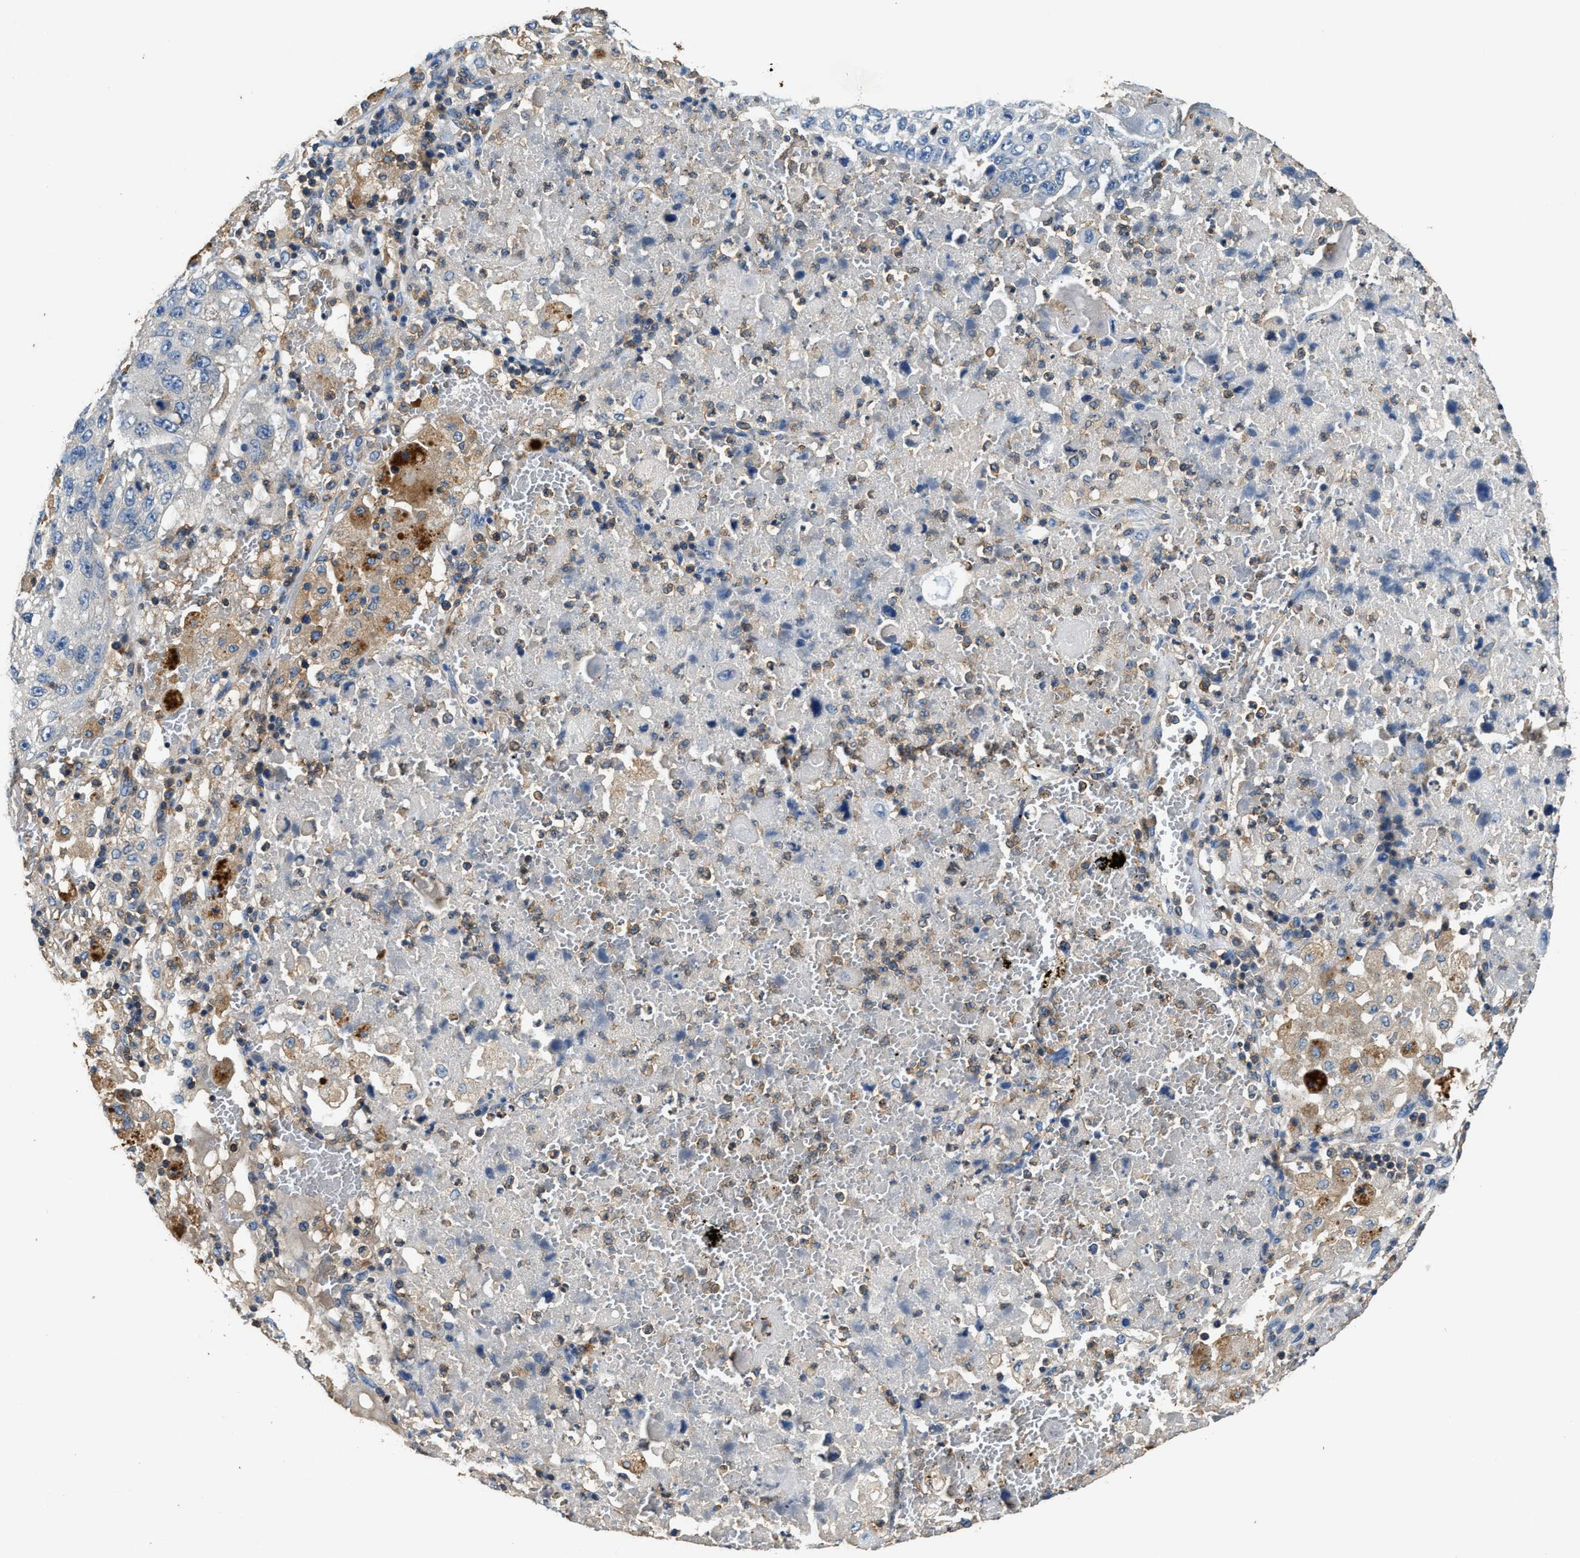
{"staining": {"intensity": "negative", "quantity": "none", "location": "none"}, "tissue": "lung cancer", "cell_type": "Tumor cells", "image_type": "cancer", "snomed": [{"axis": "morphology", "description": "Squamous cell carcinoma, NOS"}, {"axis": "topography", "description": "Lung"}], "caption": "Human squamous cell carcinoma (lung) stained for a protein using immunohistochemistry (IHC) shows no expression in tumor cells.", "gene": "BLOC1S1", "patient": {"sex": "male", "age": 61}}